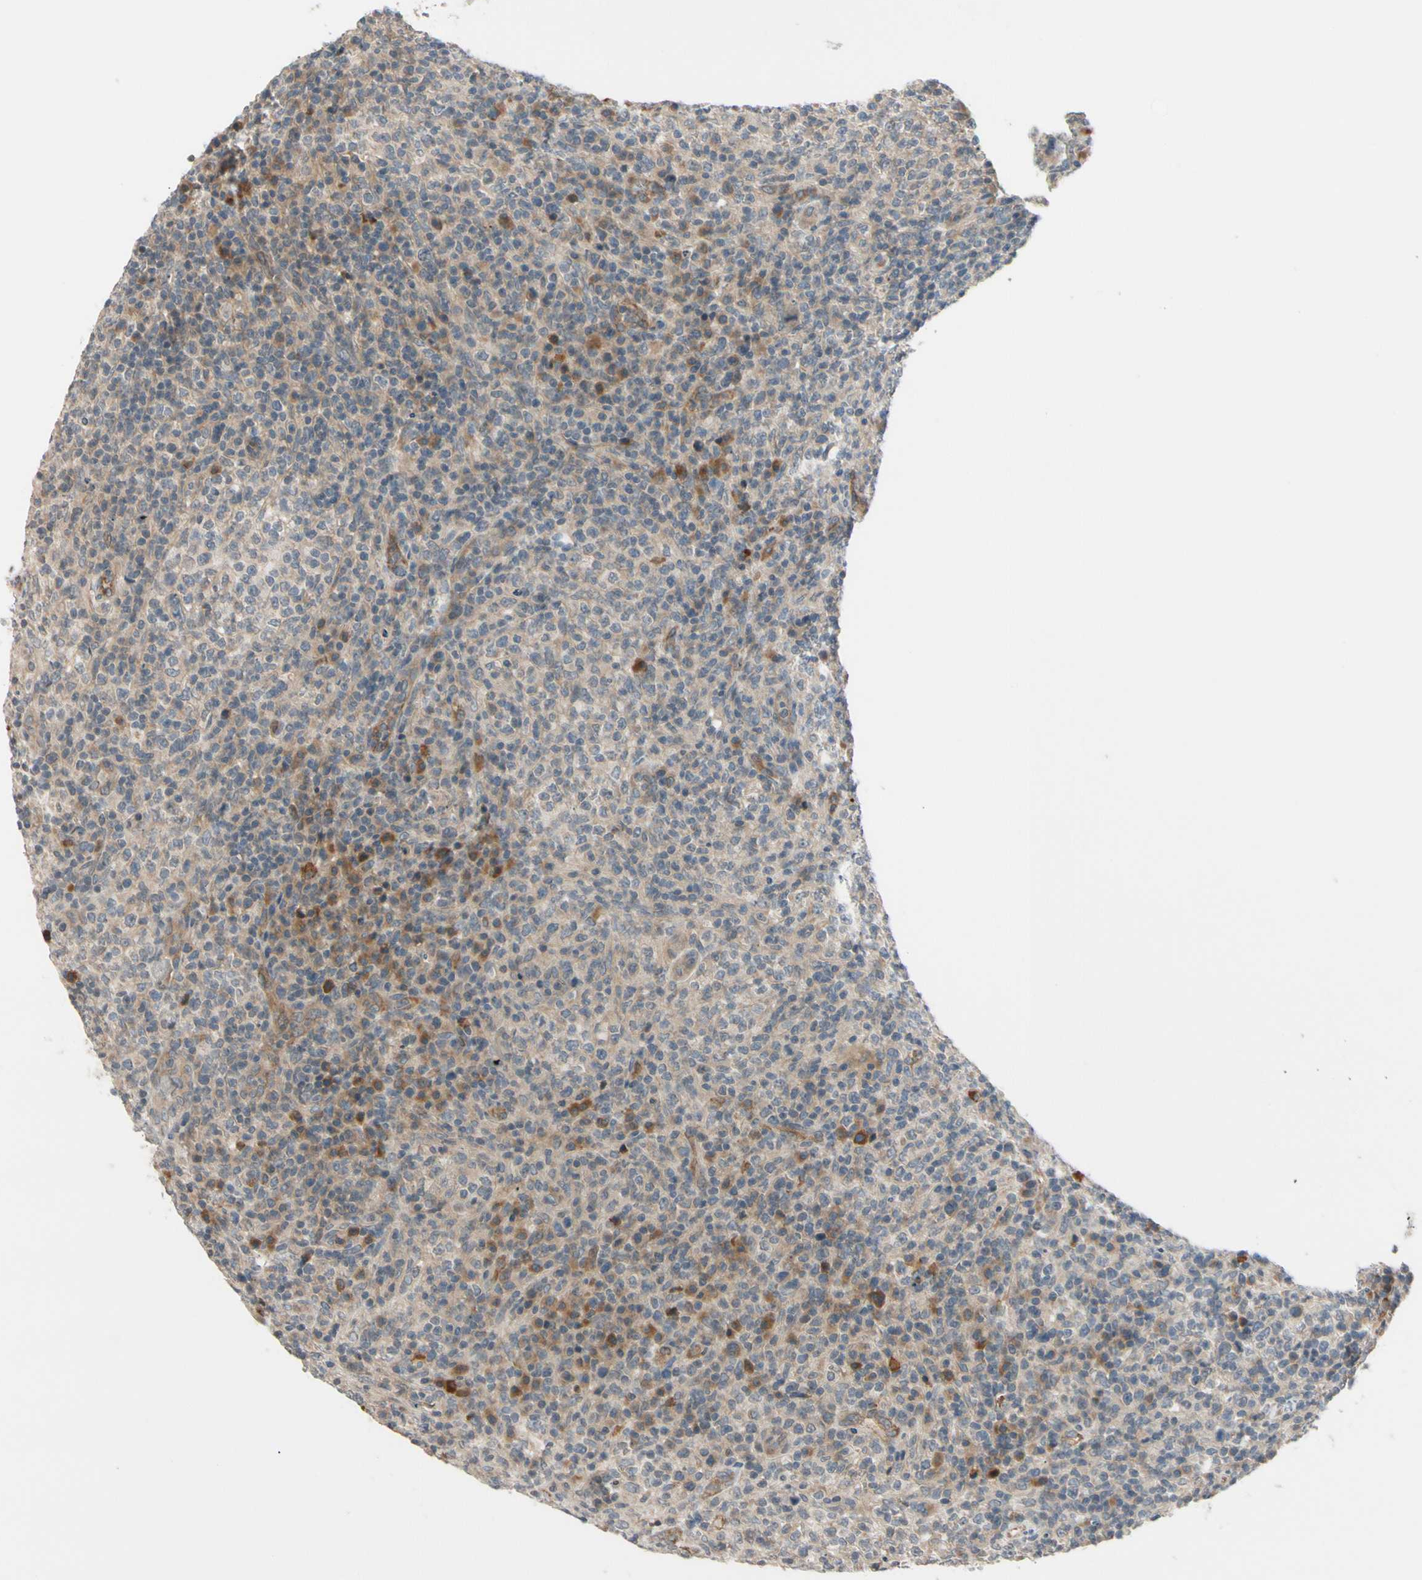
{"staining": {"intensity": "weak", "quantity": ">75%", "location": "cytoplasmic/membranous"}, "tissue": "lymphoma", "cell_type": "Tumor cells", "image_type": "cancer", "snomed": [{"axis": "morphology", "description": "Malignant lymphoma, non-Hodgkin's type, High grade"}, {"axis": "topography", "description": "Lymph node"}], "caption": "This is an image of IHC staining of malignant lymphoma, non-Hodgkin's type (high-grade), which shows weak positivity in the cytoplasmic/membranous of tumor cells.", "gene": "FGF10", "patient": {"sex": "female", "age": 76}}